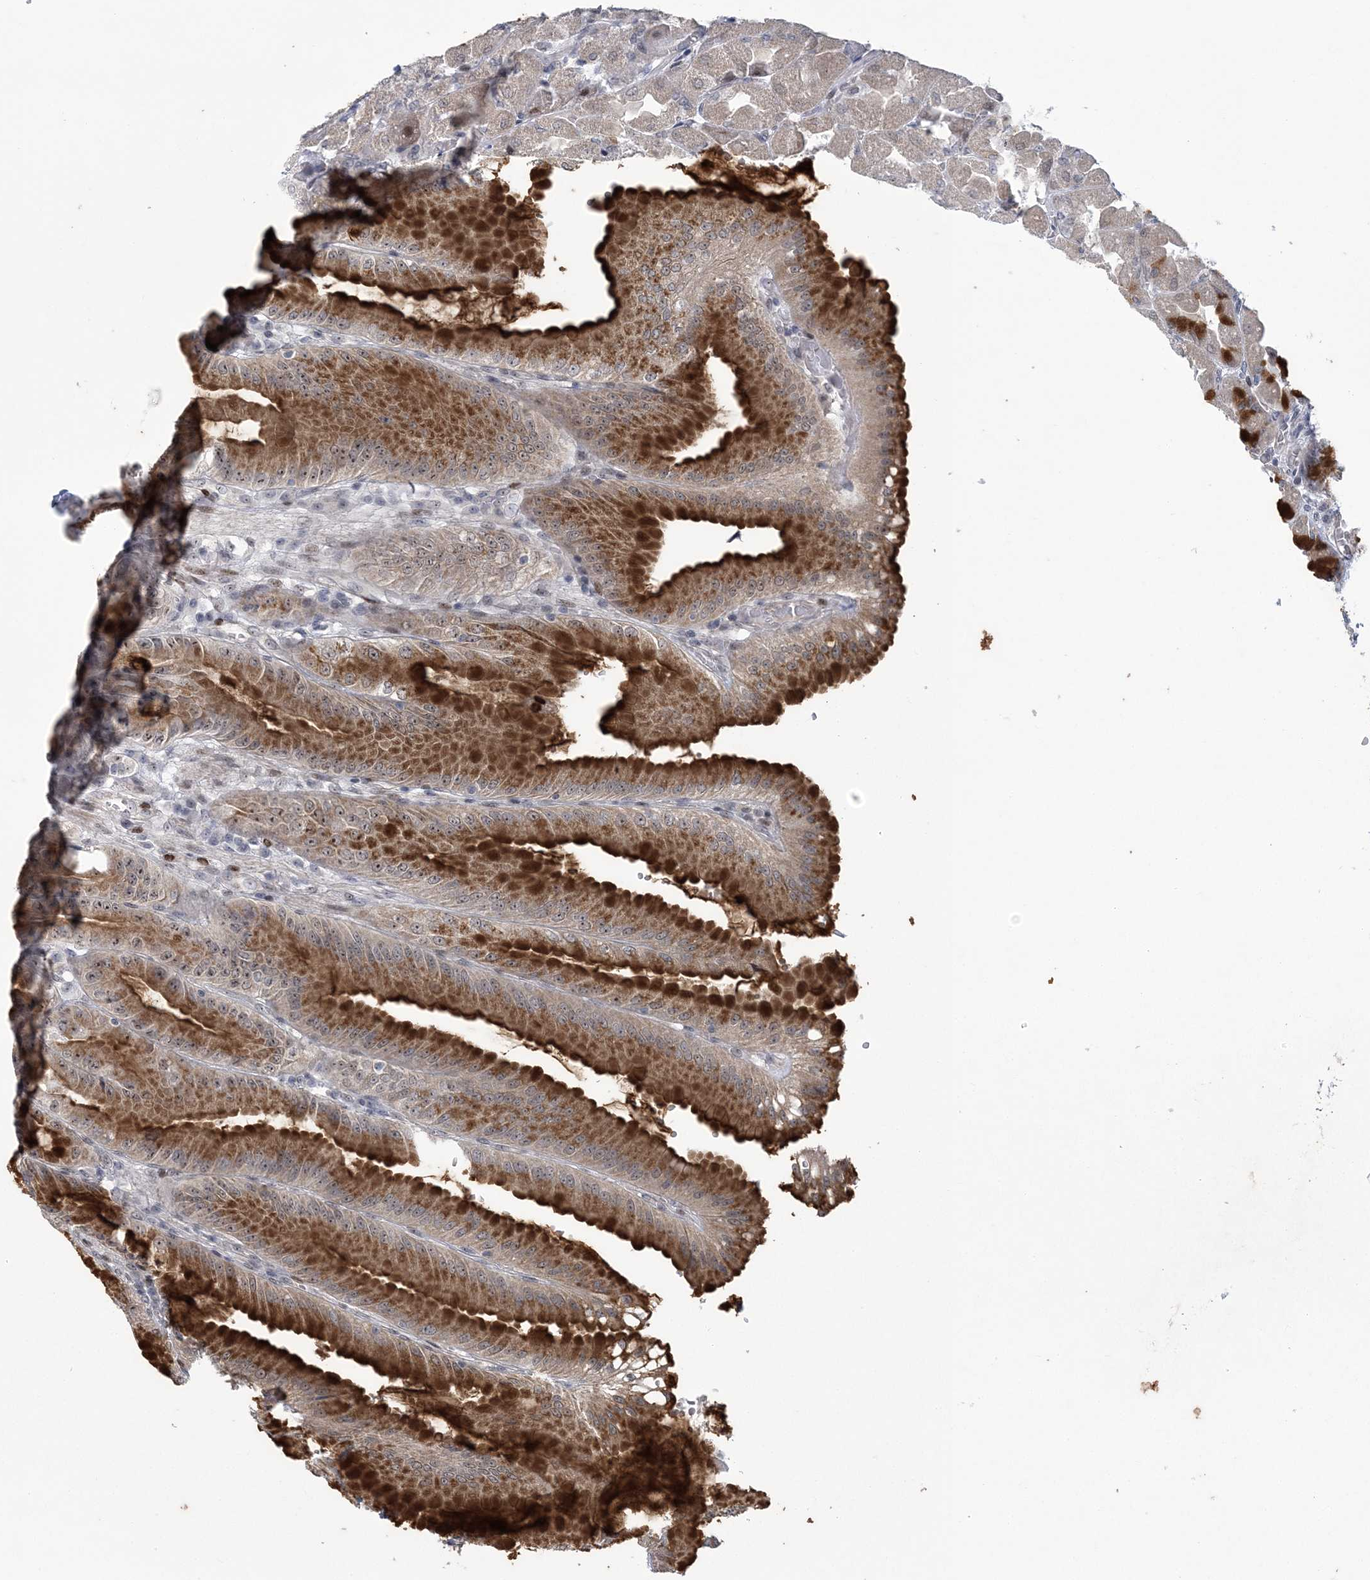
{"staining": {"intensity": "strong", "quantity": "25%-75%", "location": "cytoplasmic/membranous,nuclear"}, "tissue": "stomach", "cell_type": "Glandular cells", "image_type": "normal", "snomed": [{"axis": "morphology", "description": "Normal tissue, NOS"}, {"axis": "topography", "description": "Stomach, upper"}, {"axis": "topography", "description": "Stomach, lower"}], "caption": "Brown immunohistochemical staining in normal human stomach exhibits strong cytoplasmic/membranous,nuclear staining in about 25%-75% of glandular cells. (DAB IHC with brightfield microscopy, high magnification).", "gene": "HOMEZ", "patient": {"sex": "male", "age": 71}}